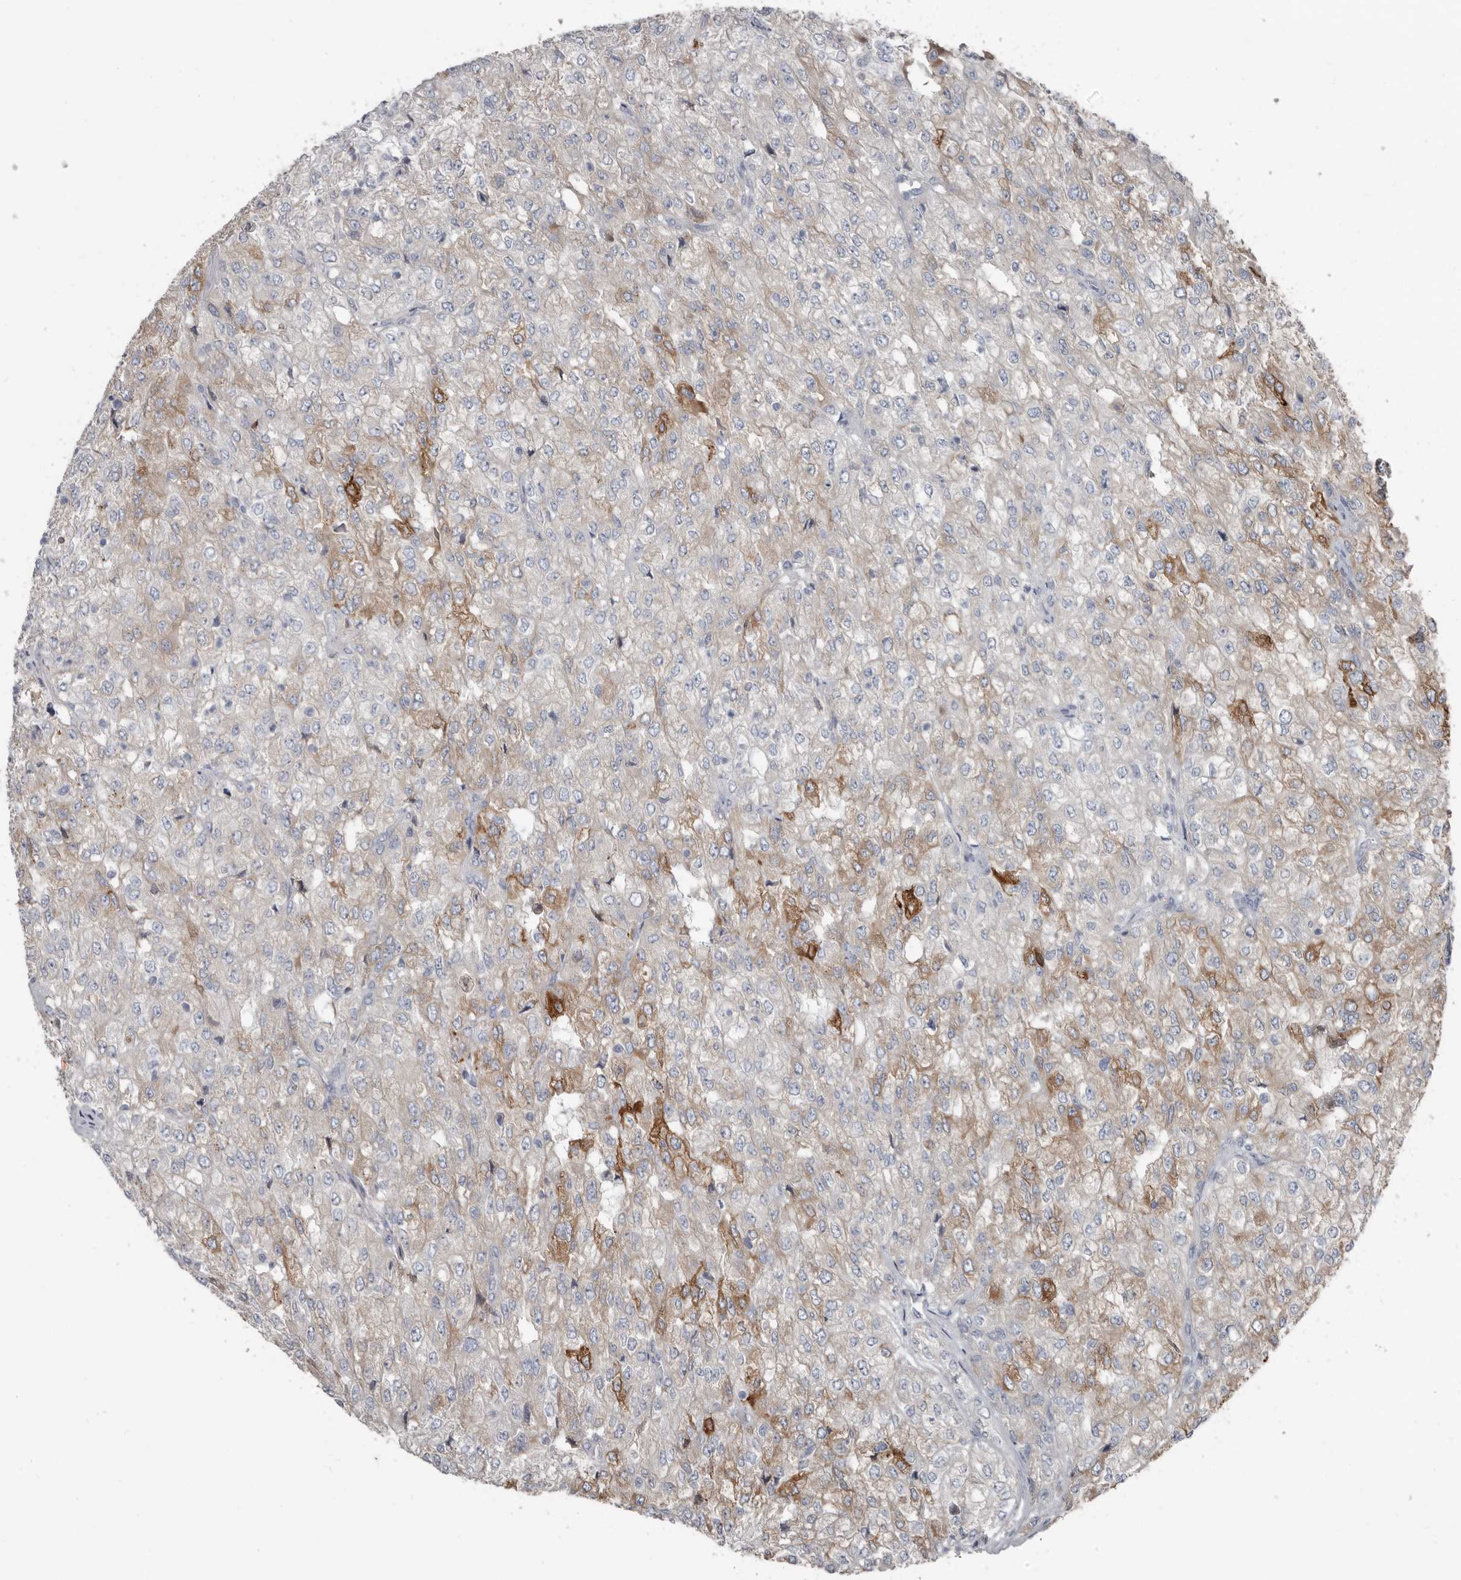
{"staining": {"intensity": "moderate", "quantity": "<25%", "location": "cytoplasmic/membranous"}, "tissue": "renal cancer", "cell_type": "Tumor cells", "image_type": "cancer", "snomed": [{"axis": "morphology", "description": "Adenocarcinoma, NOS"}, {"axis": "topography", "description": "Kidney"}], "caption": "Tumor cells exhibit moderate cytoplasmic/membranous staining in approximately <25% of cells in renal cancer.", "gene": "ZNF114", "patient": {"sex": "female", "age": 54}}